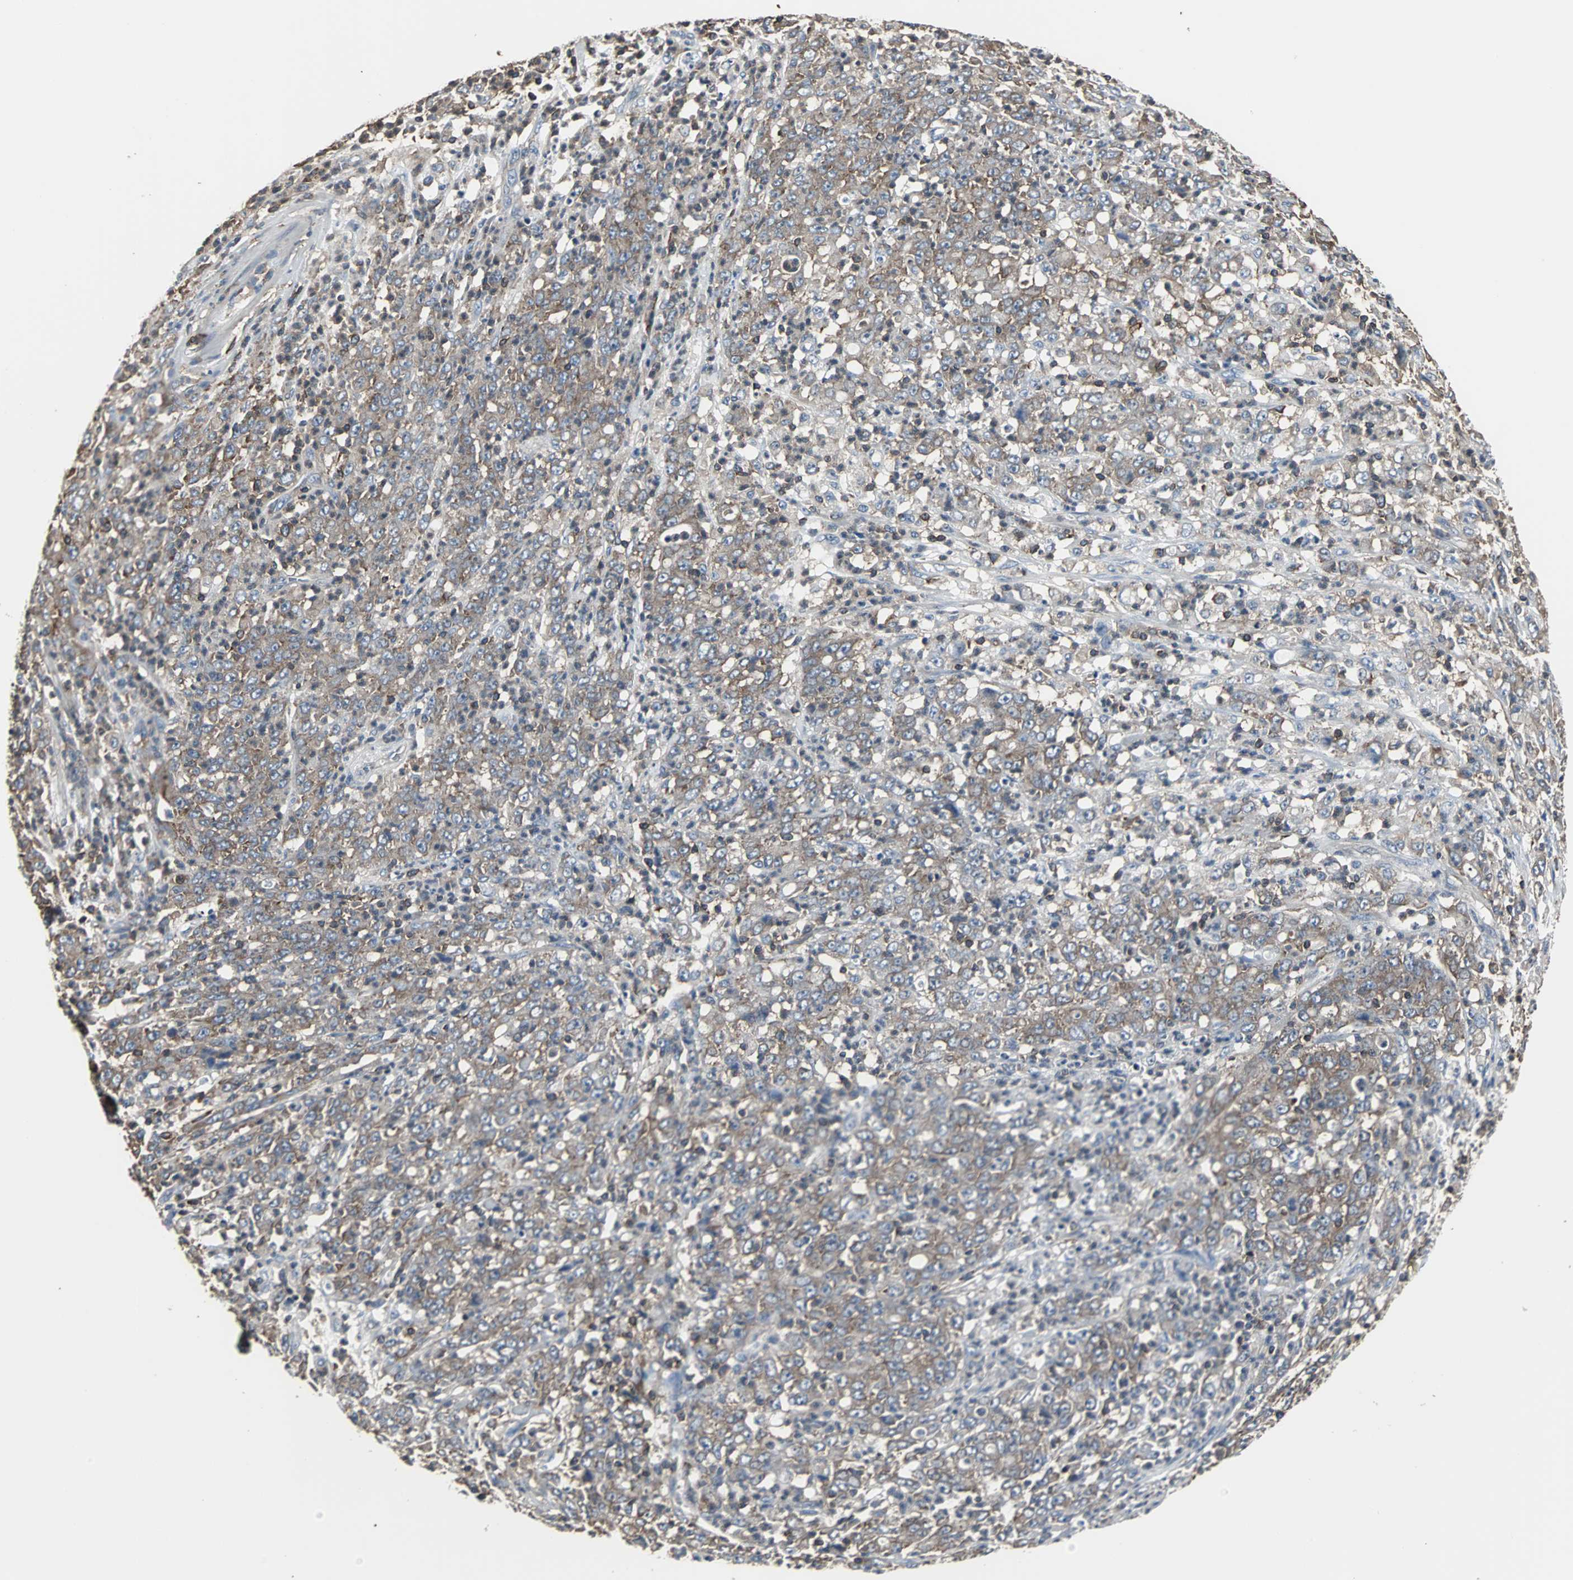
{"staining": {"intensity": "moderate", "quantity": ">75%", "location": "cytoplasmic/membranous"}, "tissue": "stomach cancer", "cell_type": "Tumor cells", "image_type": "cancer", "snomed": [{"axis": "morphology", "description": "Adenocarcinoma, NOS"}, {"axis": "topography", "description": "Stomach, lower"}], "caption": "High-magnification brightfield microscopy of stomach adenocarcinoma stained with DAB (brown) and counterstained with hematoxylin (blue). tumor cells exhibit moderate cytoplasmic/membranous expression is appreciated in approximately>75% of cells. Nuclei are stained in blue.", "gene": "LRRFIP1", "patient": {"sex": "female", "age": 71}}